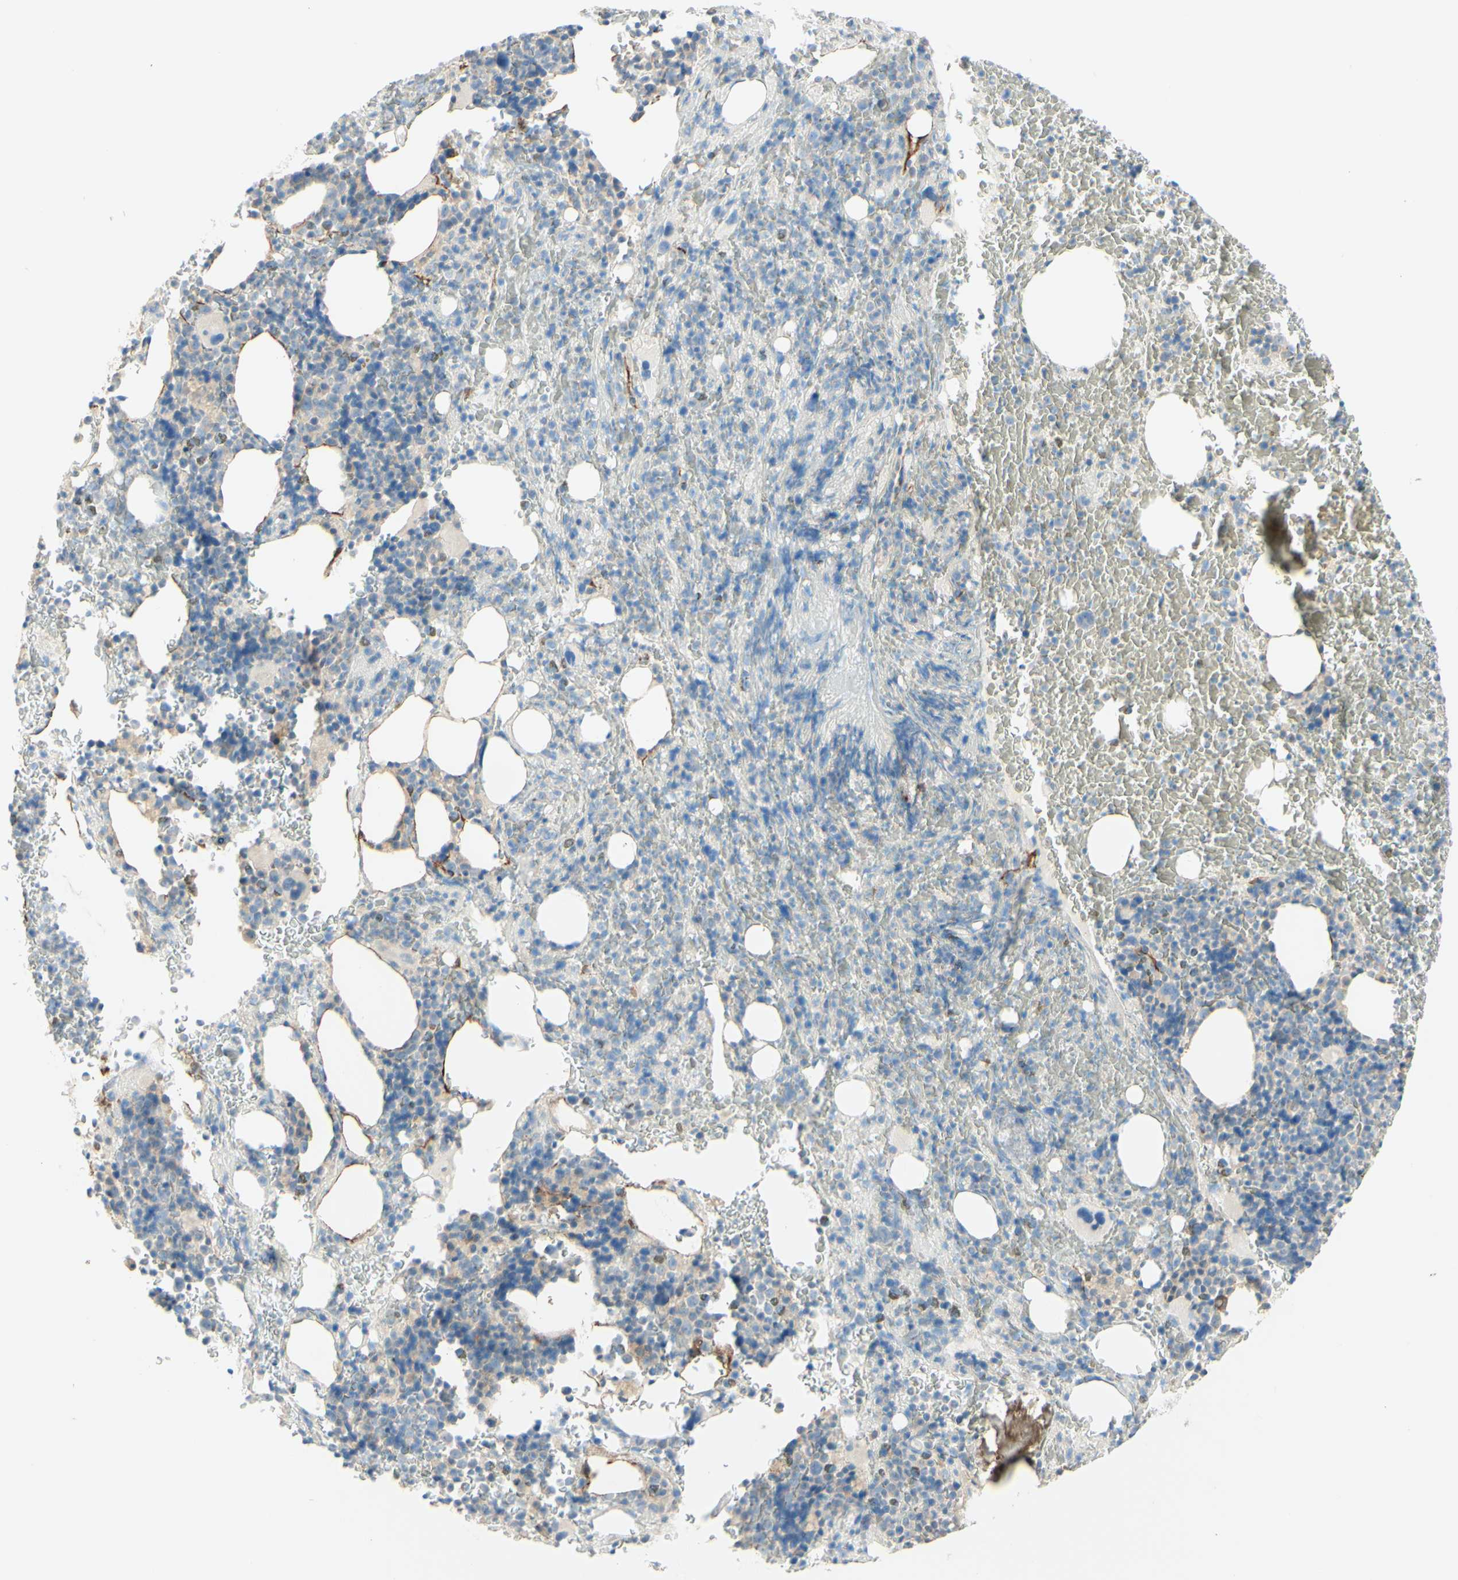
{"staining": {"intensity": "weak", "quantity": "<25%", "location": "cytoplasmic/membranous"}, "tissue": "bone marrow", "cell_type": "Hematopoietic cells", "image_type": "normal", "snomed": [{"axis": "morphology", "description": "Normal tissue, NOS"}, {"axis": "morphology", "description": "Inflammation, NOS"}, {"axis": "topography", "description": "Bone marrow"}], "caption": "DAB (3,3'-diaminobenzidine) immunohistochemical staining of normal human bone marrow shows no significant positivity in hematopoietic cells. The staining is performed using DAB brown chromogen with nuclei counter-stained in using hematoxylin.", "gene": "RNF149", "patient": {"sex": "male", "age": 72}}